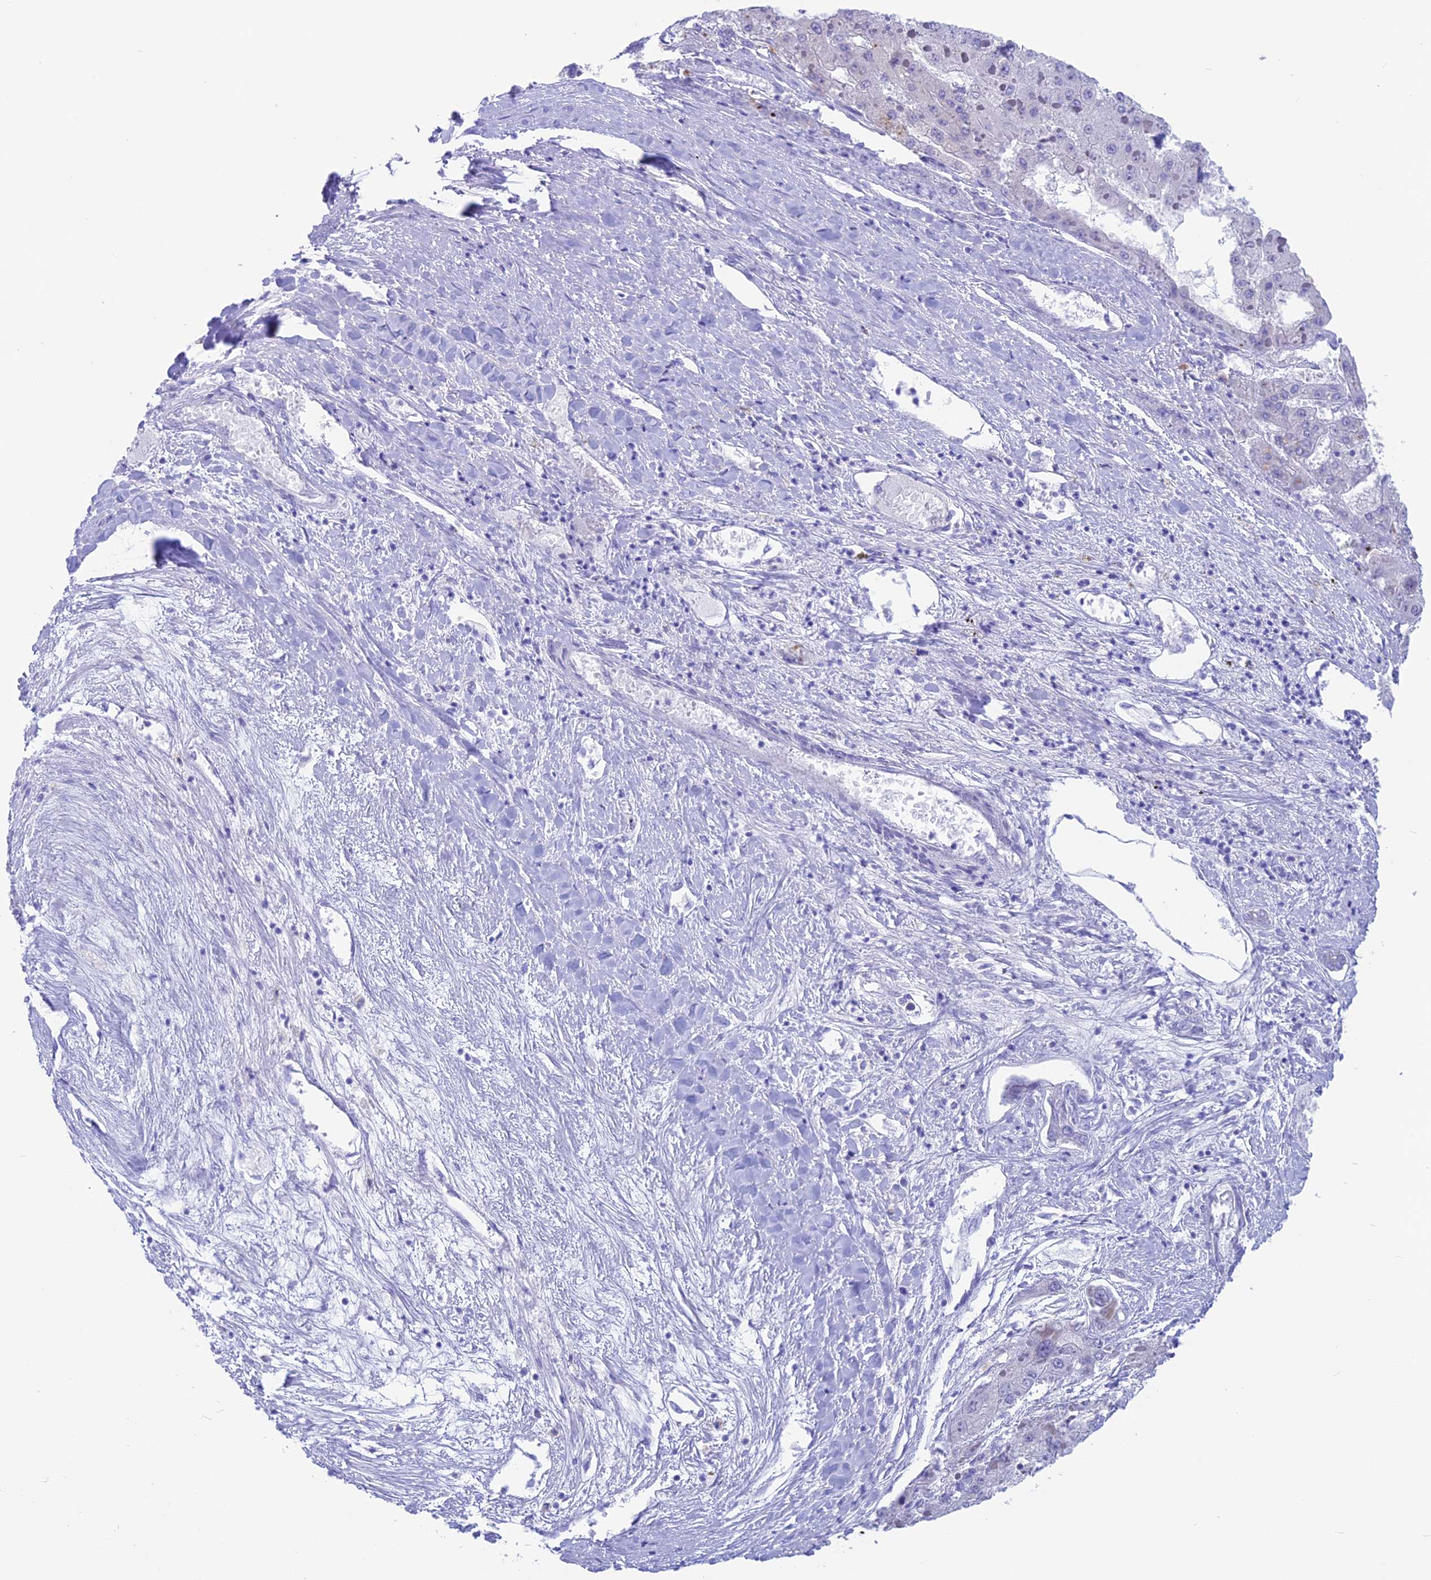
{"staining": {"intensity": "negative", "quantity": "none", "location": "none"}, "tissue": "liver cancer", "cell_type": "Tumor cells", "image_type": "cancer", "snomed": [{"axis": "morphology", "description": "Carcinoma, Hepatocellular, NOS"}, {"axis": "topography", "description": "Liver"}], "caption": "Immunohistochemistry (IHC) photomicrograph of human liver cancer (hepatocellular carcinoma) stained for a protein (brown), which shows no expression in tumor cells.", "gene": "SNTN", "patient": {"sex": "female", "age": 73}}